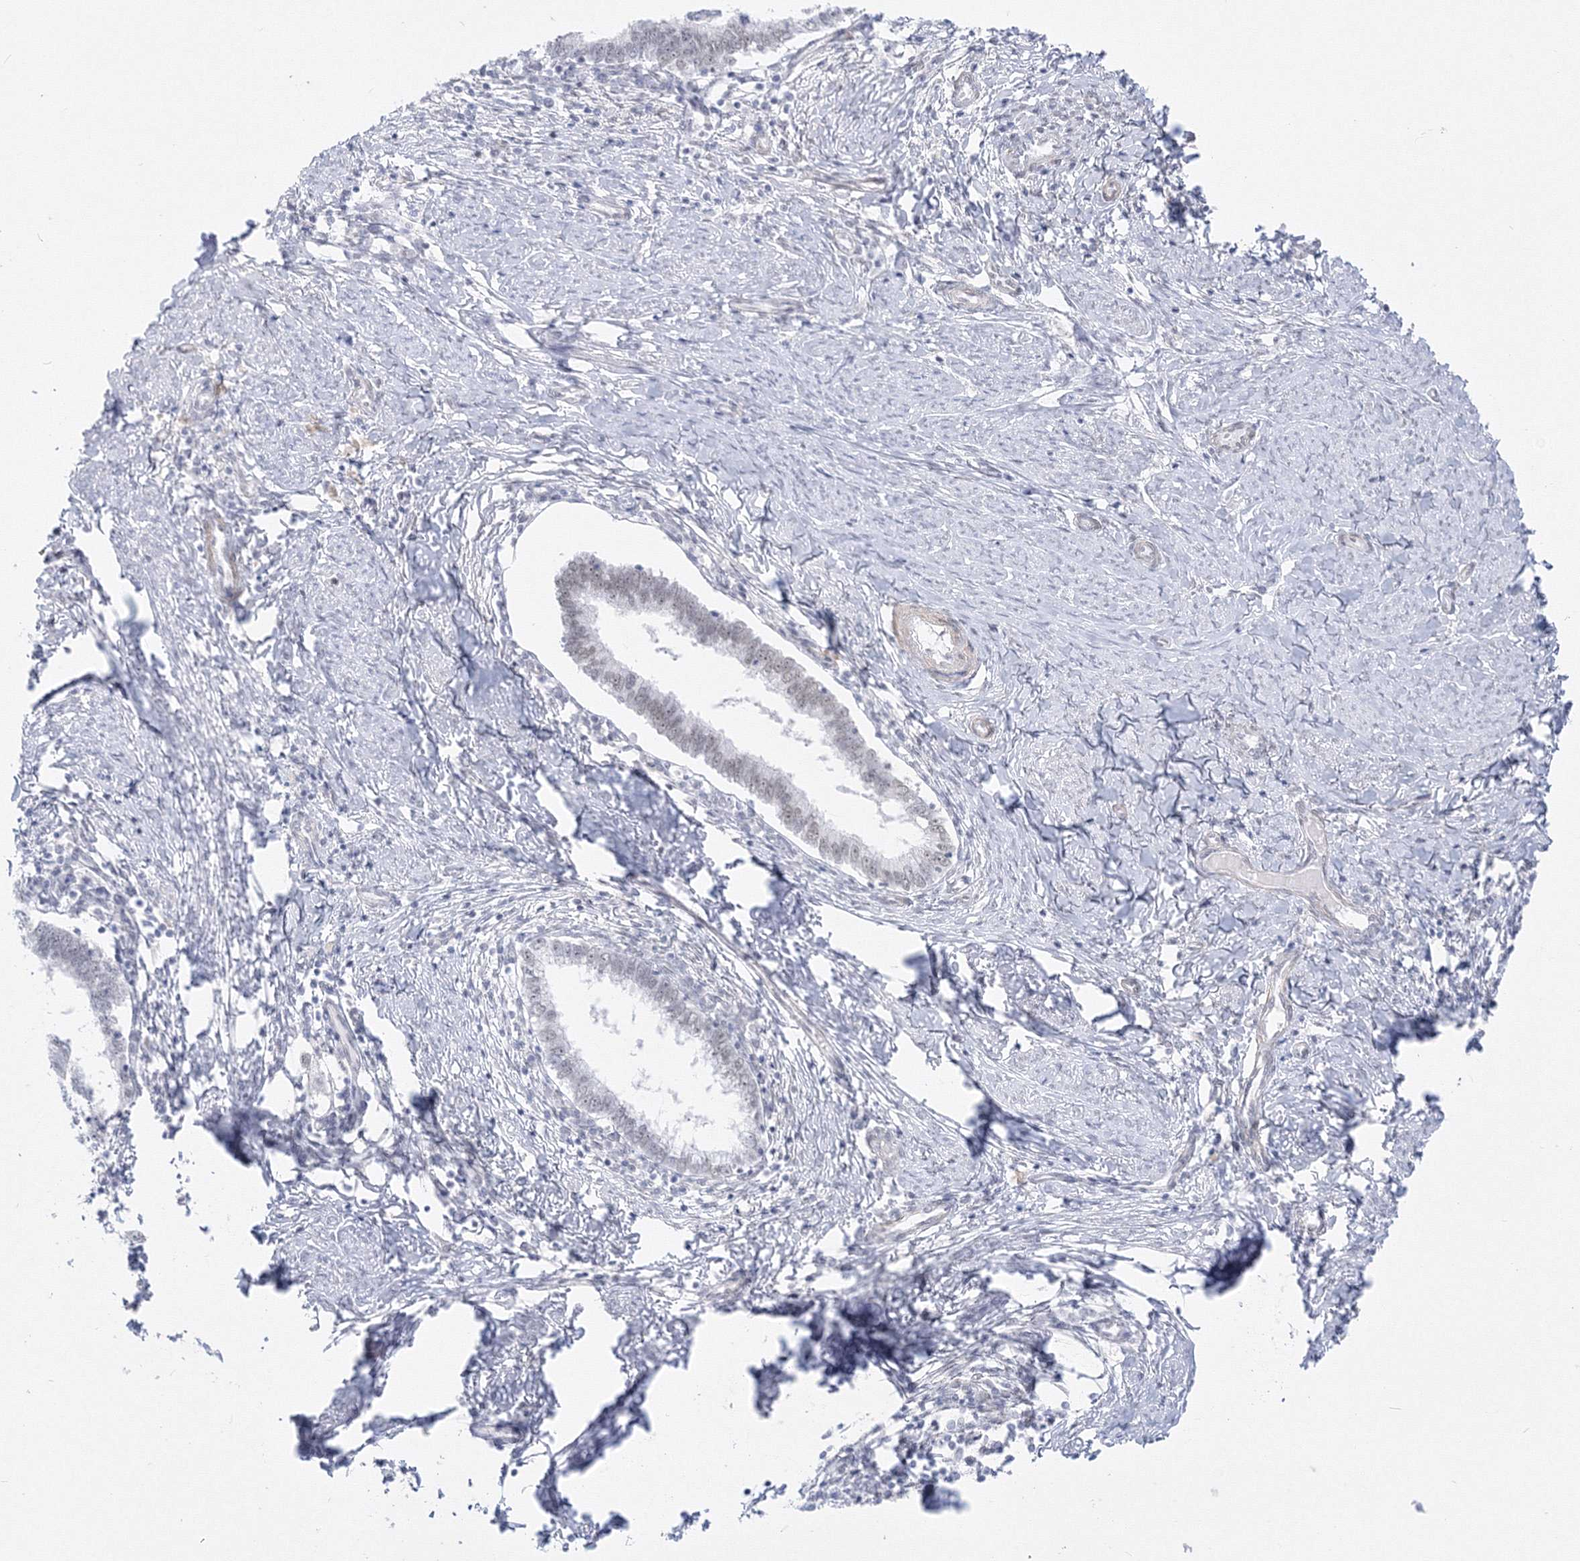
{"staining": {"intensity": "weak", "quantity": "25%-75%", "location": "nuclear"}, "tissue": "cervical cancer", "cell_type": "Tumor cells", "image_type": "cancer", "snomed": [{"axis": "morphology", "description": "Adenocarcinoma, NOS"}, {"axis": "topography", "description": "Cervix"}], "caption": "Adenocarcinoma (cervical) tissue demonstrates weak nuclear staining in approximately 25%-75% of tumor cells", "gene": "ZNF638", "patient": {"sex": "female", "age": 36}}